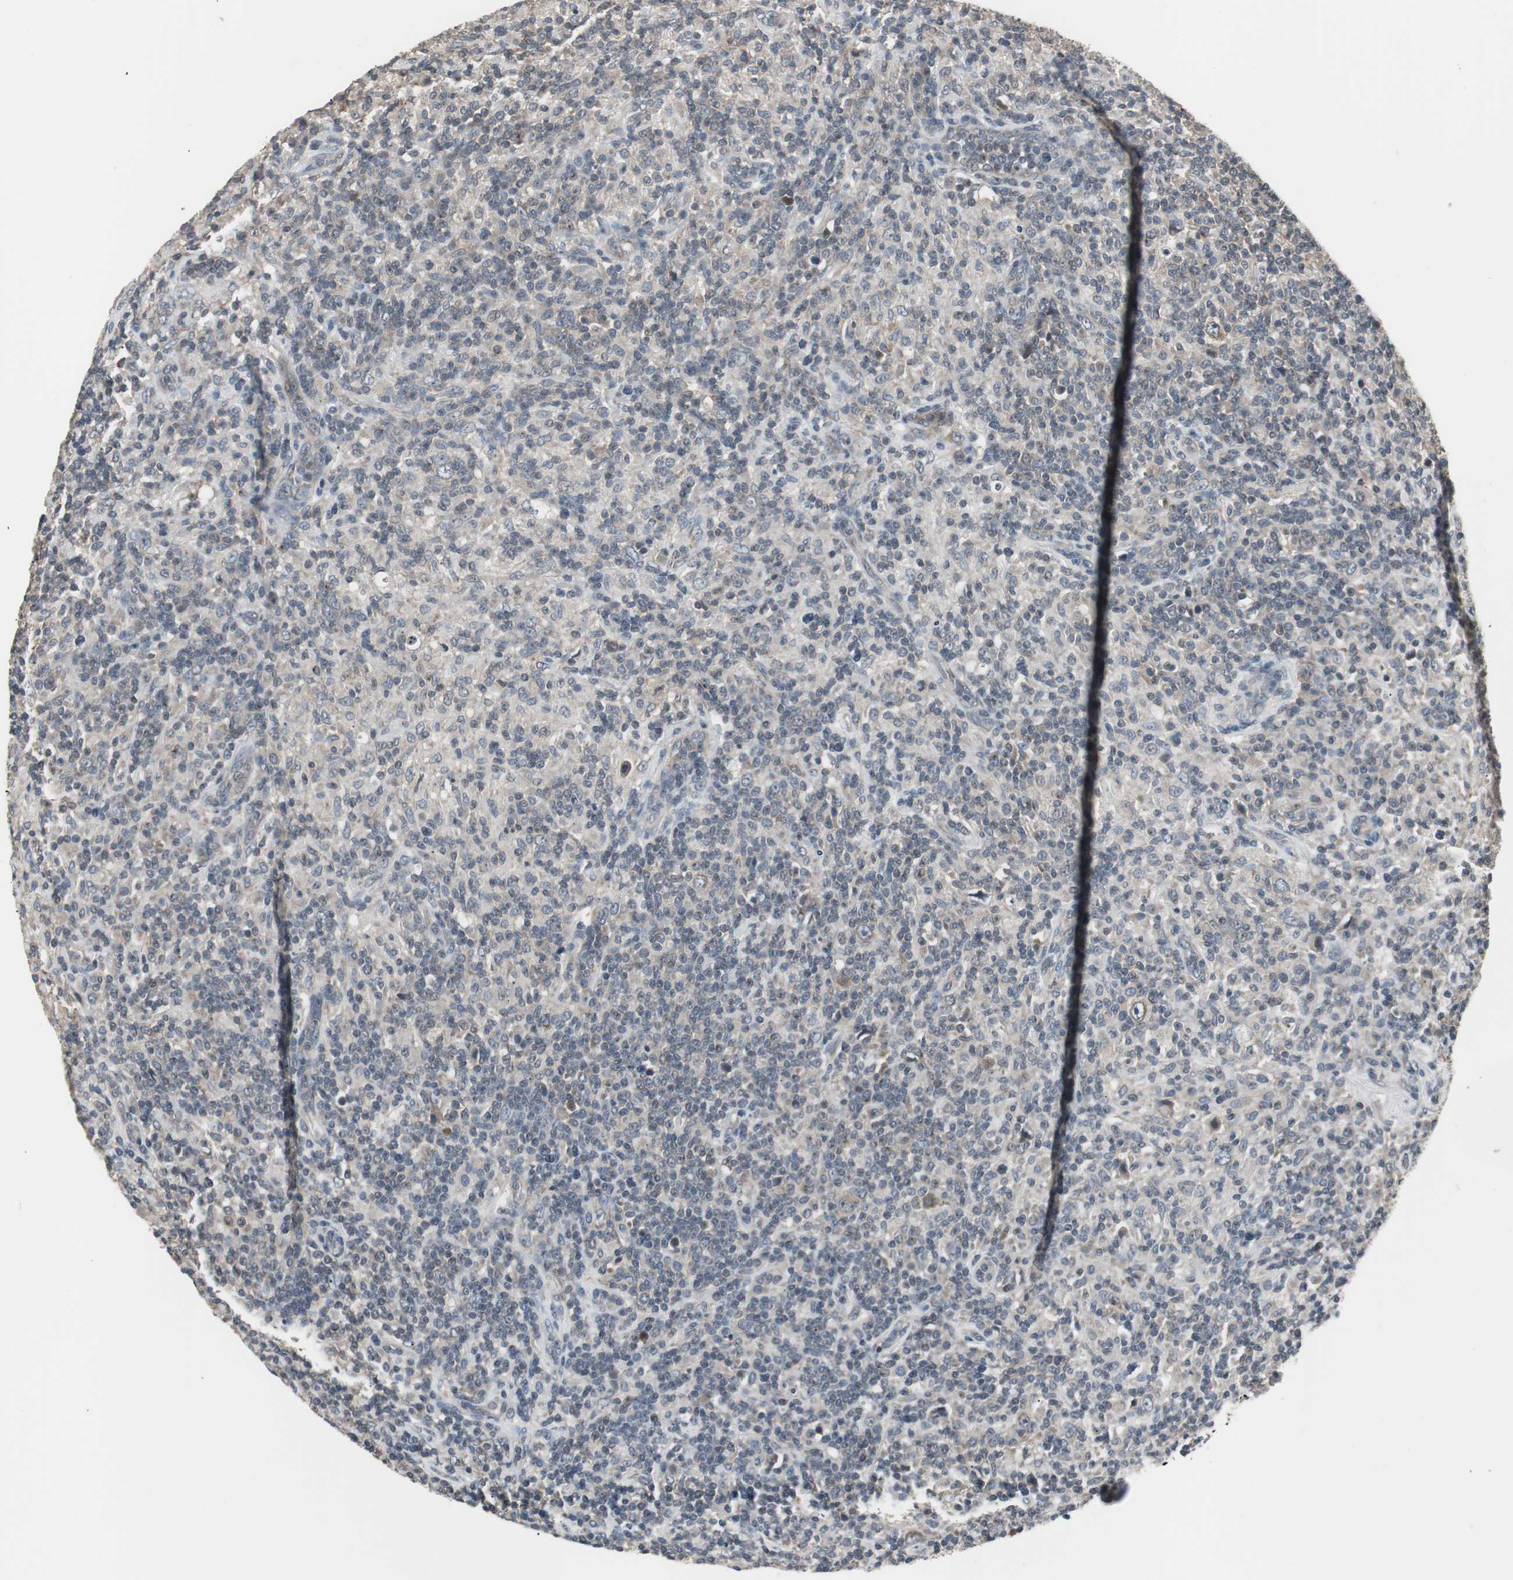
{"staining": {"intensity": "weak", "quantity": "25%-75%", "location": "cytoplasmic/membranous"}, "tissue": "lymphoma", "cell_type": "Tumor cells", "image_type": "cancer", "snomed": [{"axis": "morphology", "description": "Hodgkin's disease, NOS"}, {"axis": "topography", "description": "Lymph node"}], "caption": "IHC histopathology image of human lymphoma stained for a protein (brown), which displays low levels of weak cytoplasmic/membranous staining in about 25%-75% of tumor cells.", "gene": "ZMPSTE24", "patient": {"sex": "male", "age": 70}}